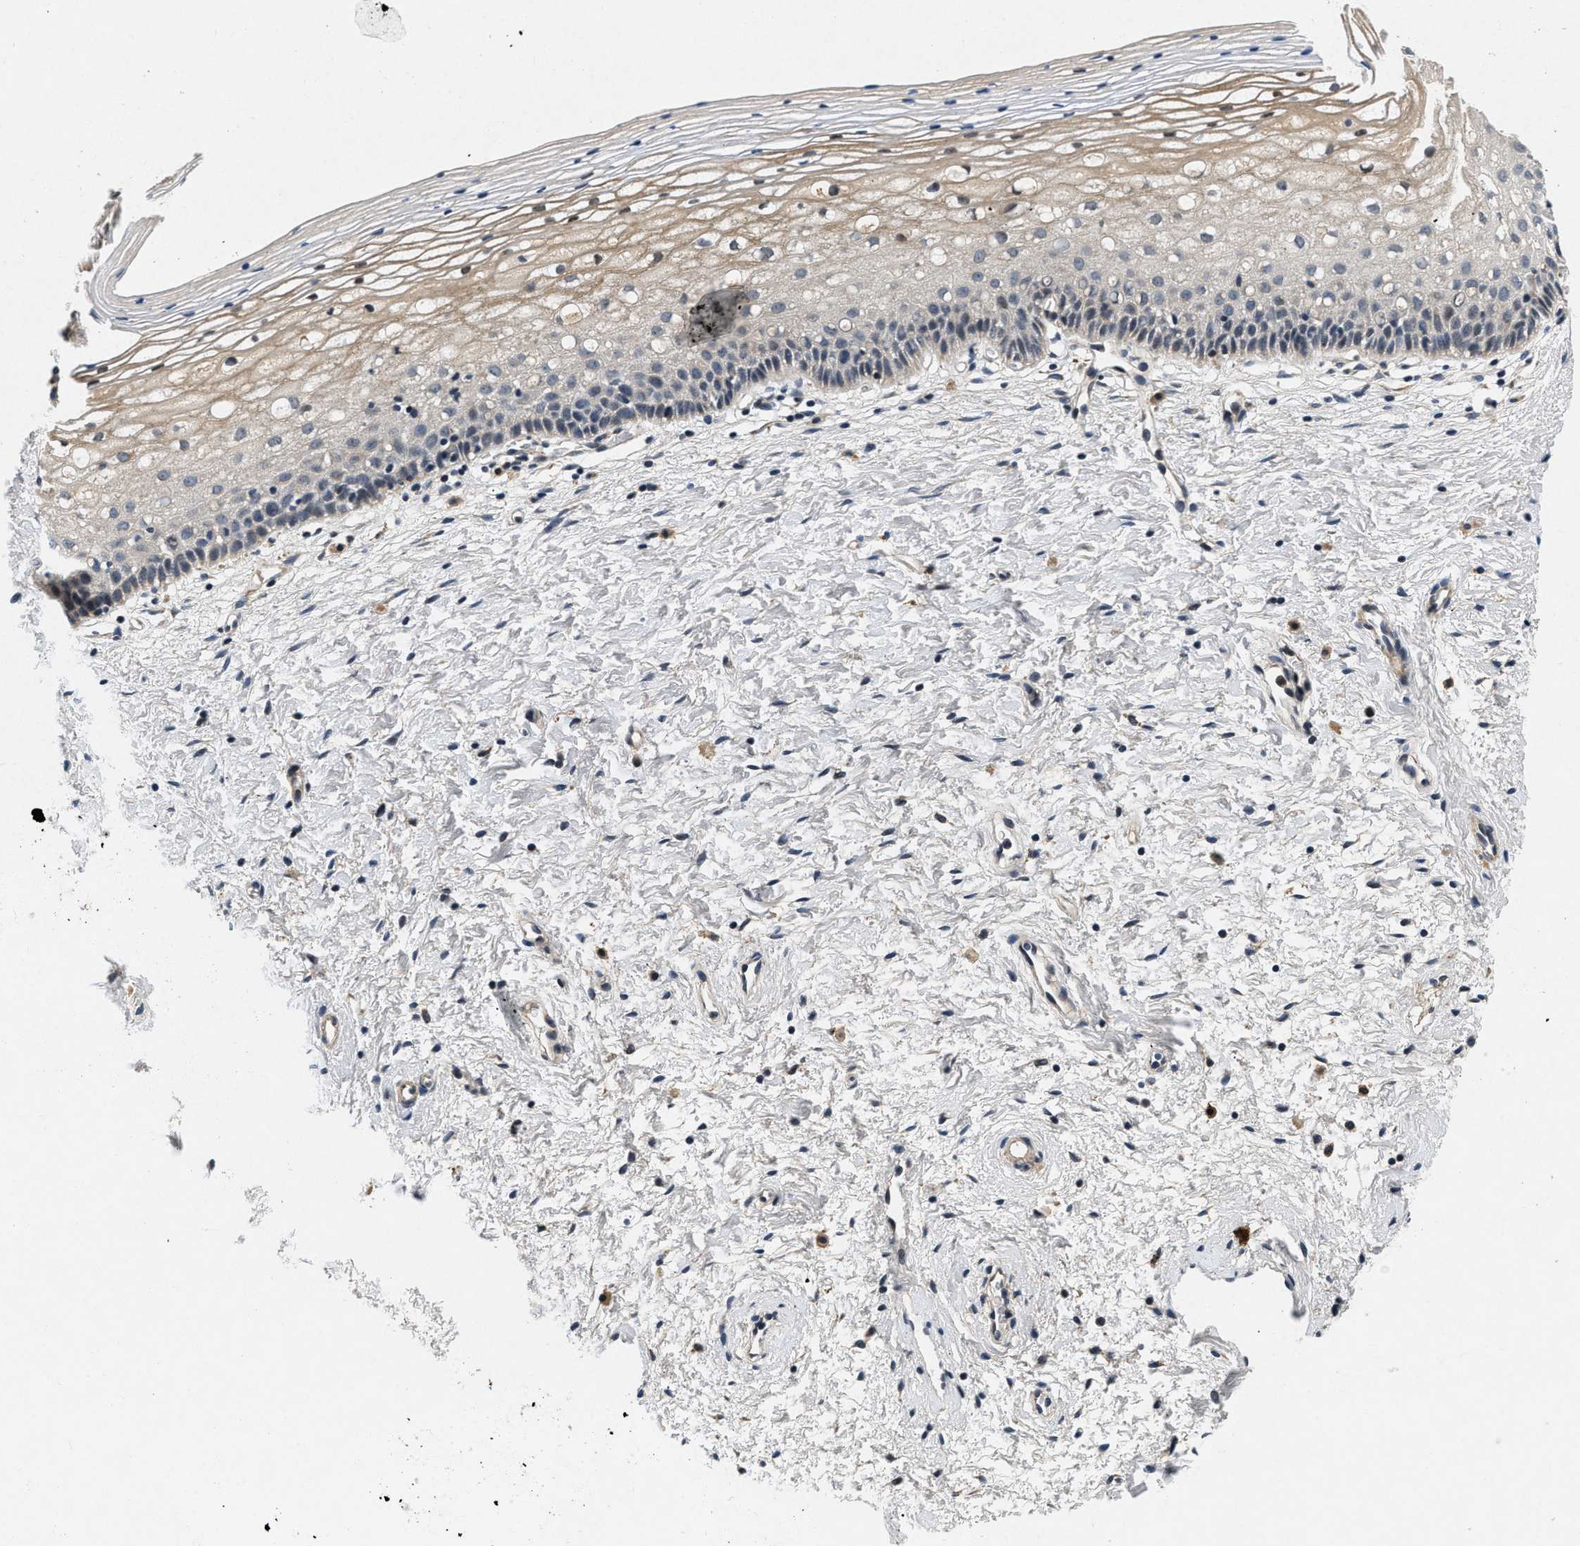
{"staining": {"intensity": "negative", "quantity": "none", "location": "none"}, "tissue": "cervix", "cell_type": "Glandular cells", "image_type": "normal", "snomed": [{"axis": "morphology", "description": "Normal tissue, NOS"}, {"axis": "topography", "description": "Cervix"}], "caption": "Immunohistochemistry micrograph of unremarkable human cervix stained for a protein (brown), which displays no staining in glandular cells.", "gene": "PDP1", "patient": {"sex": "female", "age": 72}}